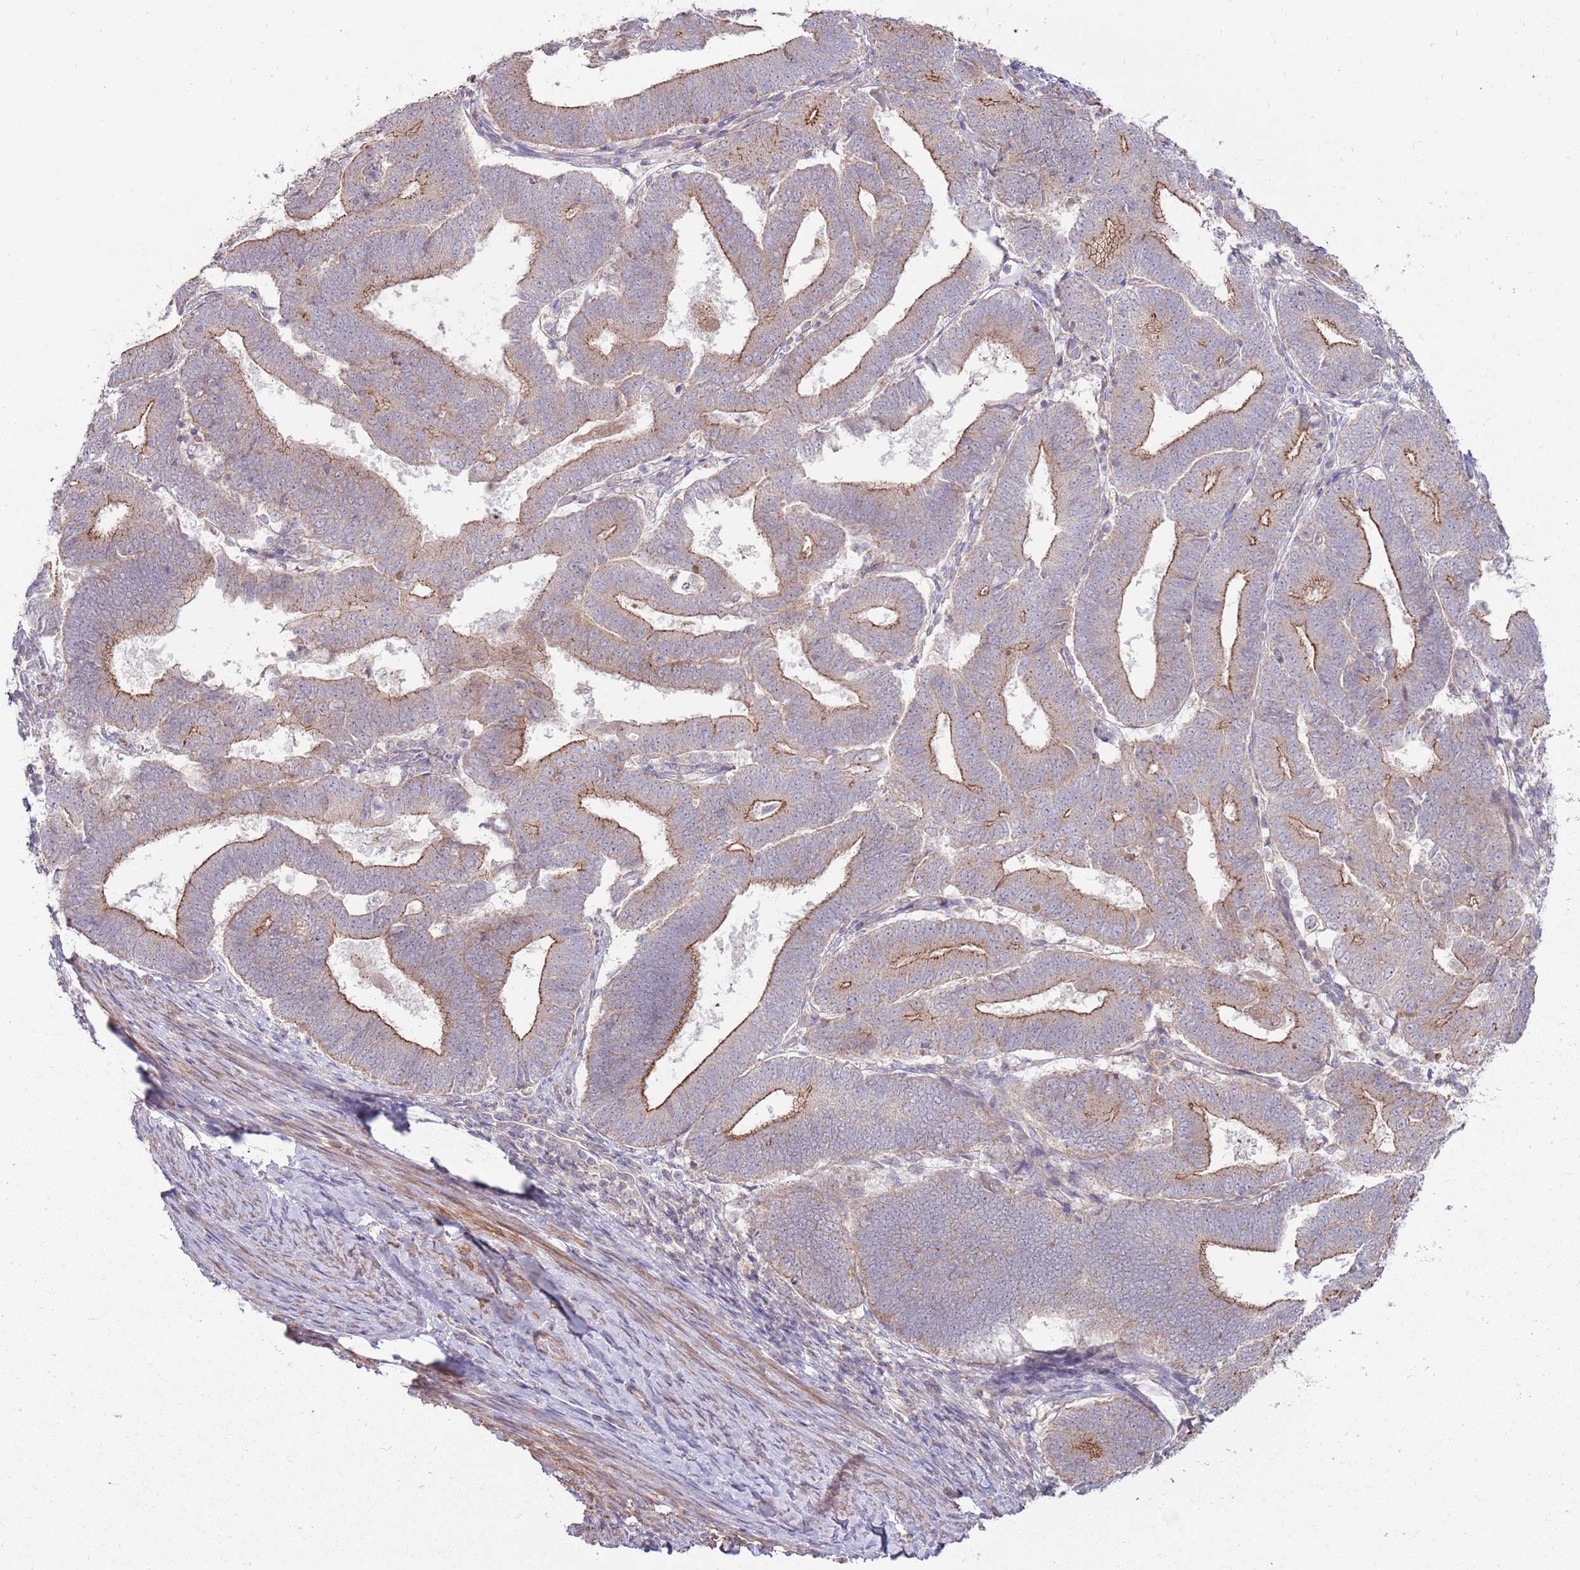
{"staining": {"intensity": "moderate", "quantity": "25%-75%", "location": "cytoplasmic/membranous"}, "tissue": "endometrial cancer", "cell_type": "Tumor cells", "image_type": "cancer", "snomed": [{"axis": "morphology", "description": "Adenocarcinoma, NOS"}, {"axis": "topography", "description": "Endometrium"}], "caption": "This is an image of immunohistochemistry (IHC) staining of endometrial adenocarcinoma, which shows moderate expression in the cytoplasmic/membranous of tumor cells.", "gene": "SPATA31D1", "patient": {"sex": "female", "age": 70}}